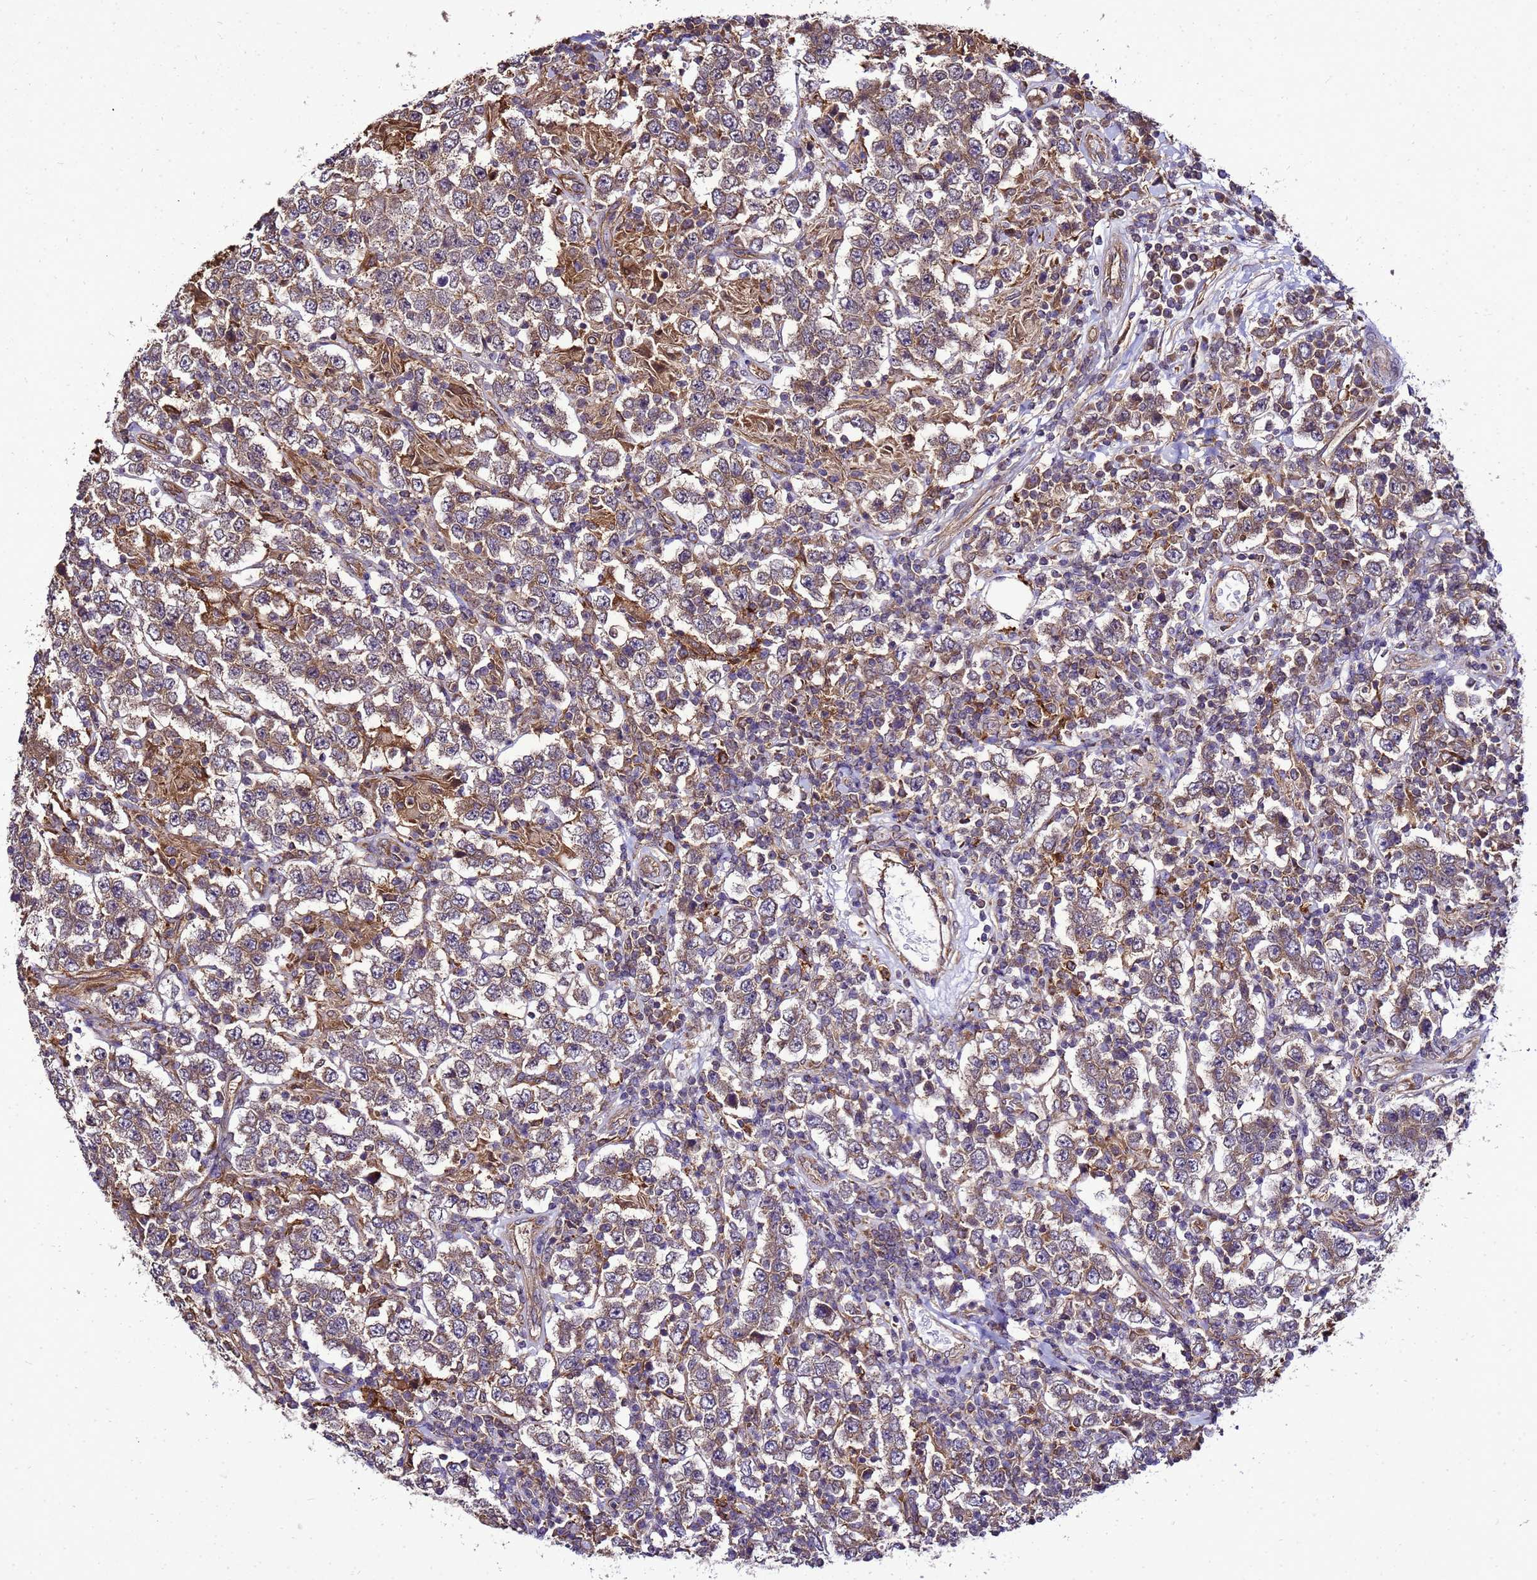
{"staining": {"intensity": "moderate", "quantity": "25%-75%", "location": "cytoplasmic/membranous"}, "tissue": "testis cancer", "cell_type": "Tumor cells", "image_type": "cancer", "snomed": [{"axis": "morphology", "description": "Normal tissue, NOS"}, {"axis": "morphology", "description": "Urothelial carcinoma, High grade"}, {"axis": "morphology", "description": "Seminoma, NOS"}, {"axis": "morphology", "description": "Carcinoma, Embryonal, NOS"}, {"axis": "topography", "description": "Urinary bladder"}, {"axis": "topography", "description": "Testis"}], "caption": "Immunohistochemistry (IHC) photomicrograph of testis cancer stained for a protein (brown), which reveals medium levels of moderate cytoplasmic/membranous positivity in approximately 25%-75% of tumor cells.", "gene": "TRABD", "patient": {"sex": "male", "age": 41}}